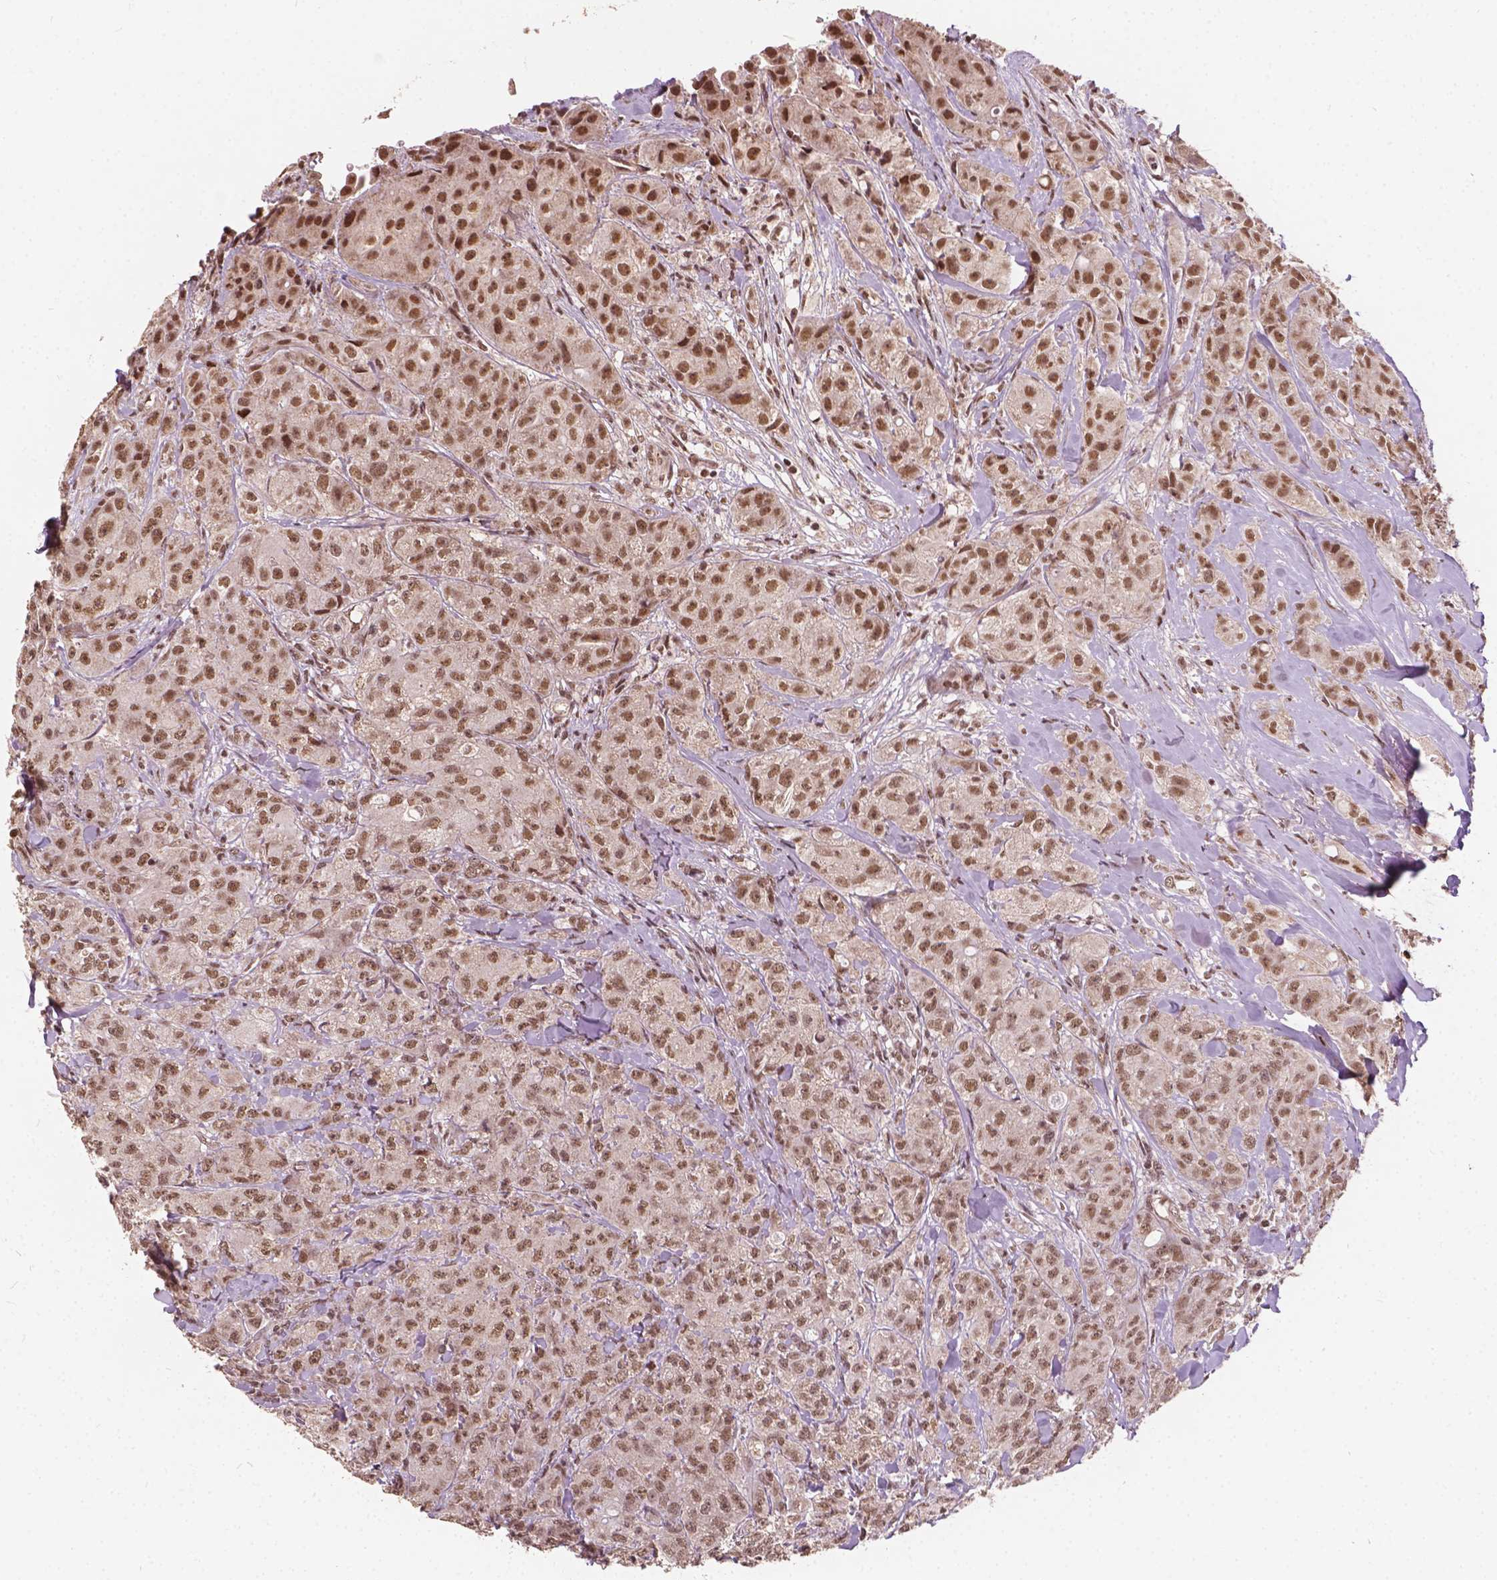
{"staining": {"intensity": "moderate", "quantity": ">75%", "location": "nuclear"}, "tissue": "breast cancer", "cell_type": "Tumor cells", "image_type": "cancer", "snomed": [{"axis": "morphology", "description": "Duct carcinoma"}, {"axis": "topography", "description": "Breast"}], "caption": "The immunohistochemical stain labels moderate nuclear expression in tumor cells of breast cancer tissue.", "gene": "GPS2", "patient": {"sex": "female", "age": 43}}